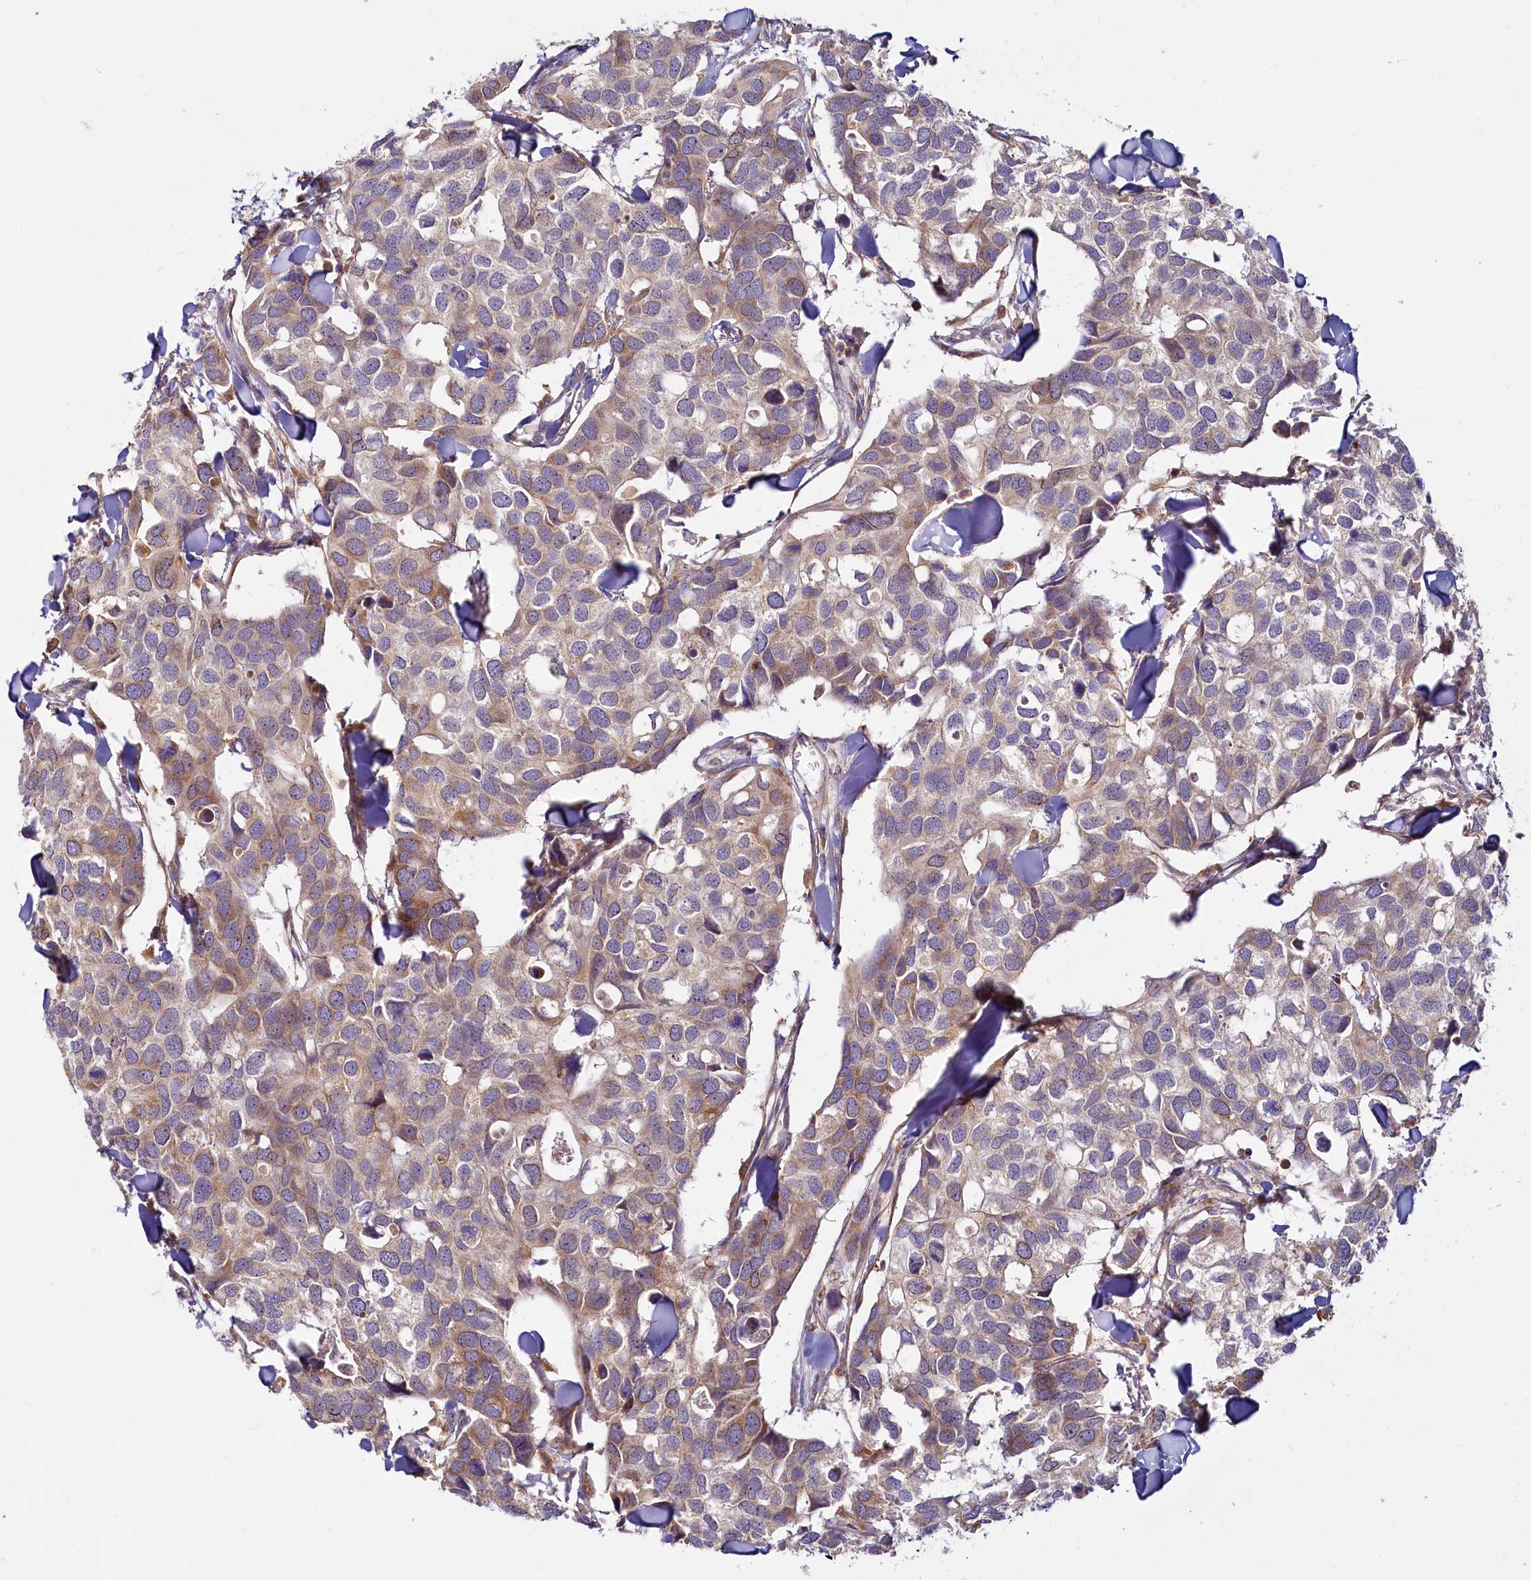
{"staining": {"intensity": "weak", "quantity": "25%-75%", "location": "cytoplasmic/membranous"}, "tissue": "breast cancer", "cell_type": "Tumor cells", "image_type": "cancer", "snomed": [{"axis": "morphology", "description": "Duct carcinoma"}, {"axis": "topography", "description": "Breast"}], "caption": "DAB (3,3'-diaminobenzidine) immunohistochemical staining of invasive ductal carcinoma (breast) shows weak cytoplasmic/membranous protein positivity in about 25%-75% of tumor cells.", "gene": "ADCY2", "patient": {"sex": "female", "age": 83}}